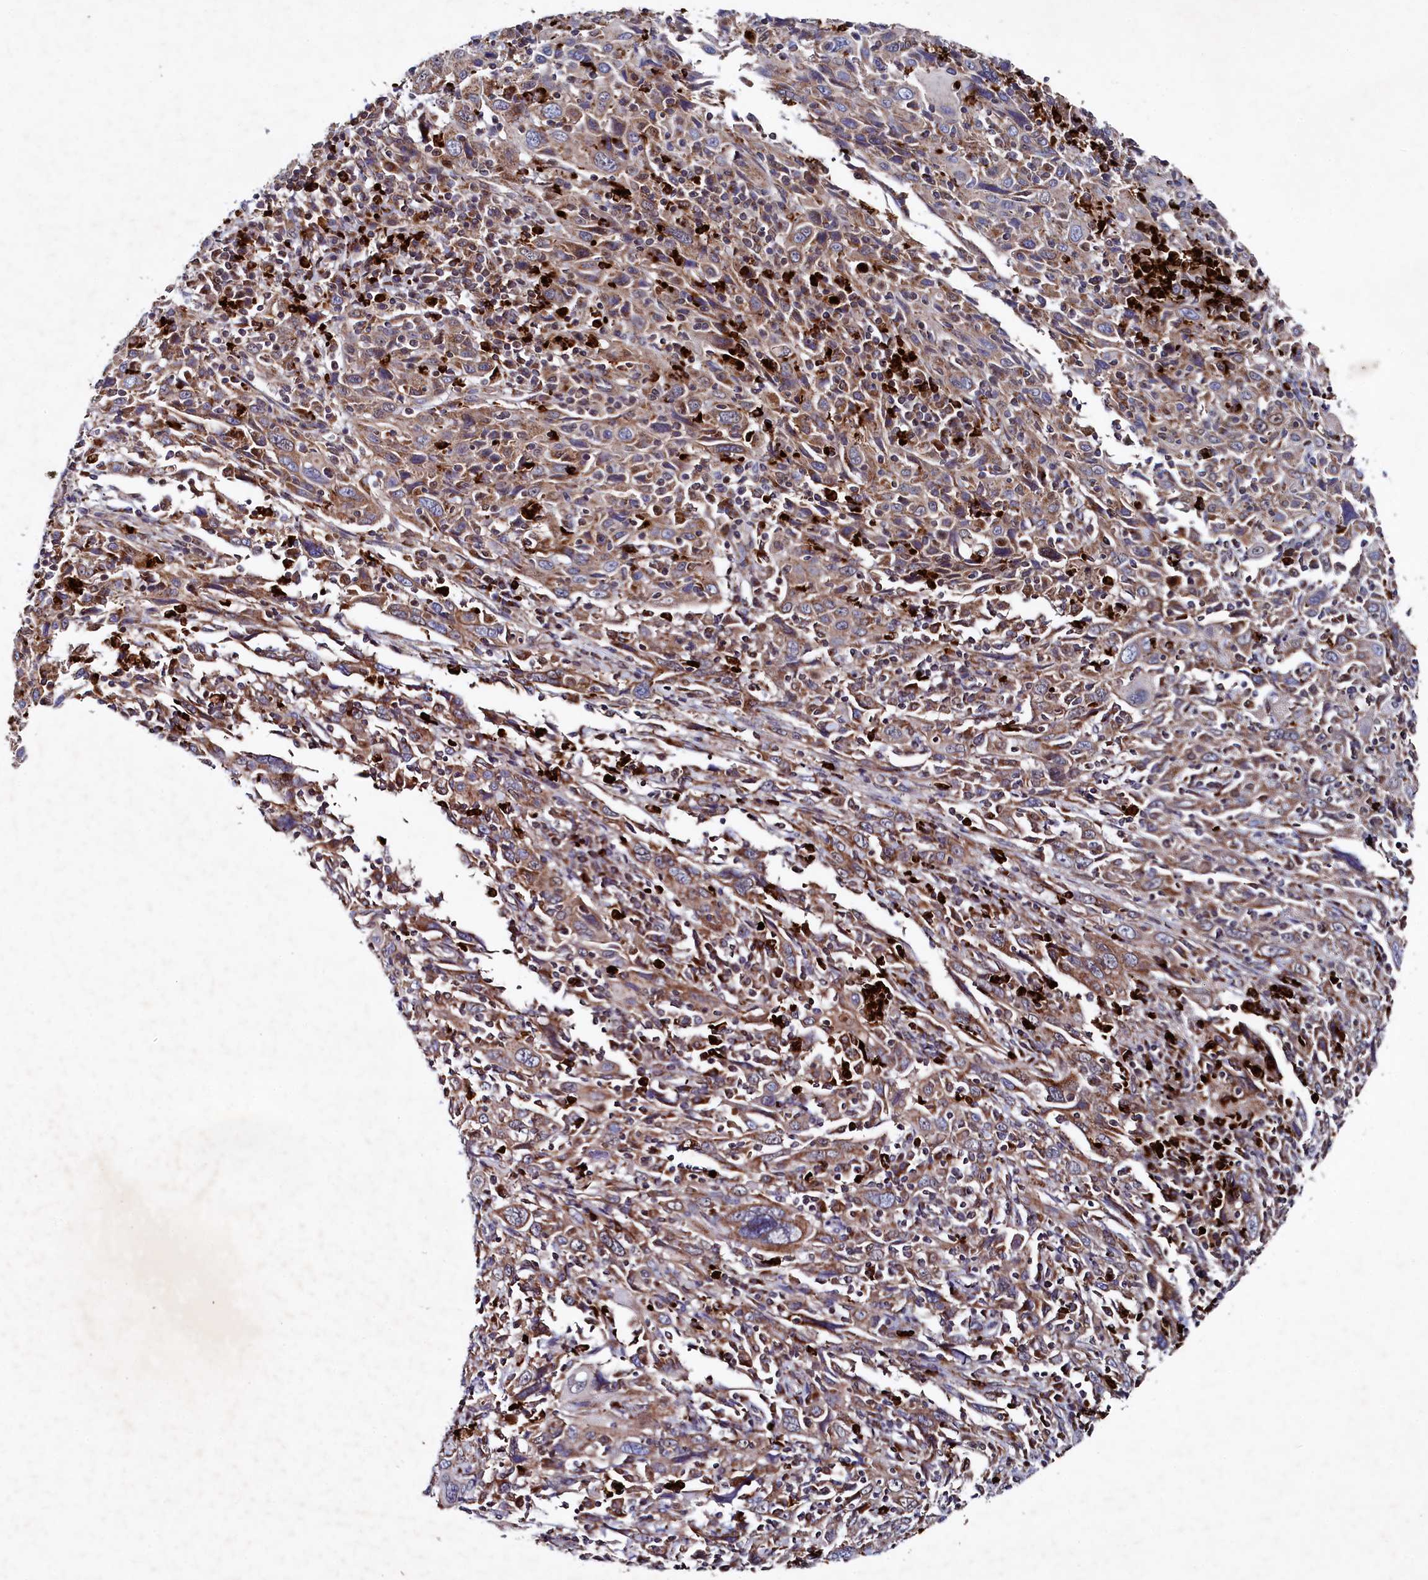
{"staining": {"intensity": "moderate", "quantity": ">75%", "location": "cytoplasmic/membranous"}, "tissue": "cervical cancer", "cell_type": "Tumor cells", "image_type": "cancer", "snomed": [{"axis": "morphology", "description": "Squamous cell carcinoma, NOS"}, {"axis": "topography", "description": "Cervix"}], "caption": "The image shows staining of cervical squamous cell carcinoma, revealing moderate cytoplasmic/membranous protein positivity (brown color) within tumor cells. (DAB IHC, brown staining for protein, blue staining for nuclei).", "gene": "CHCHD1", "patient": {"sex": "female", "age": 46}}